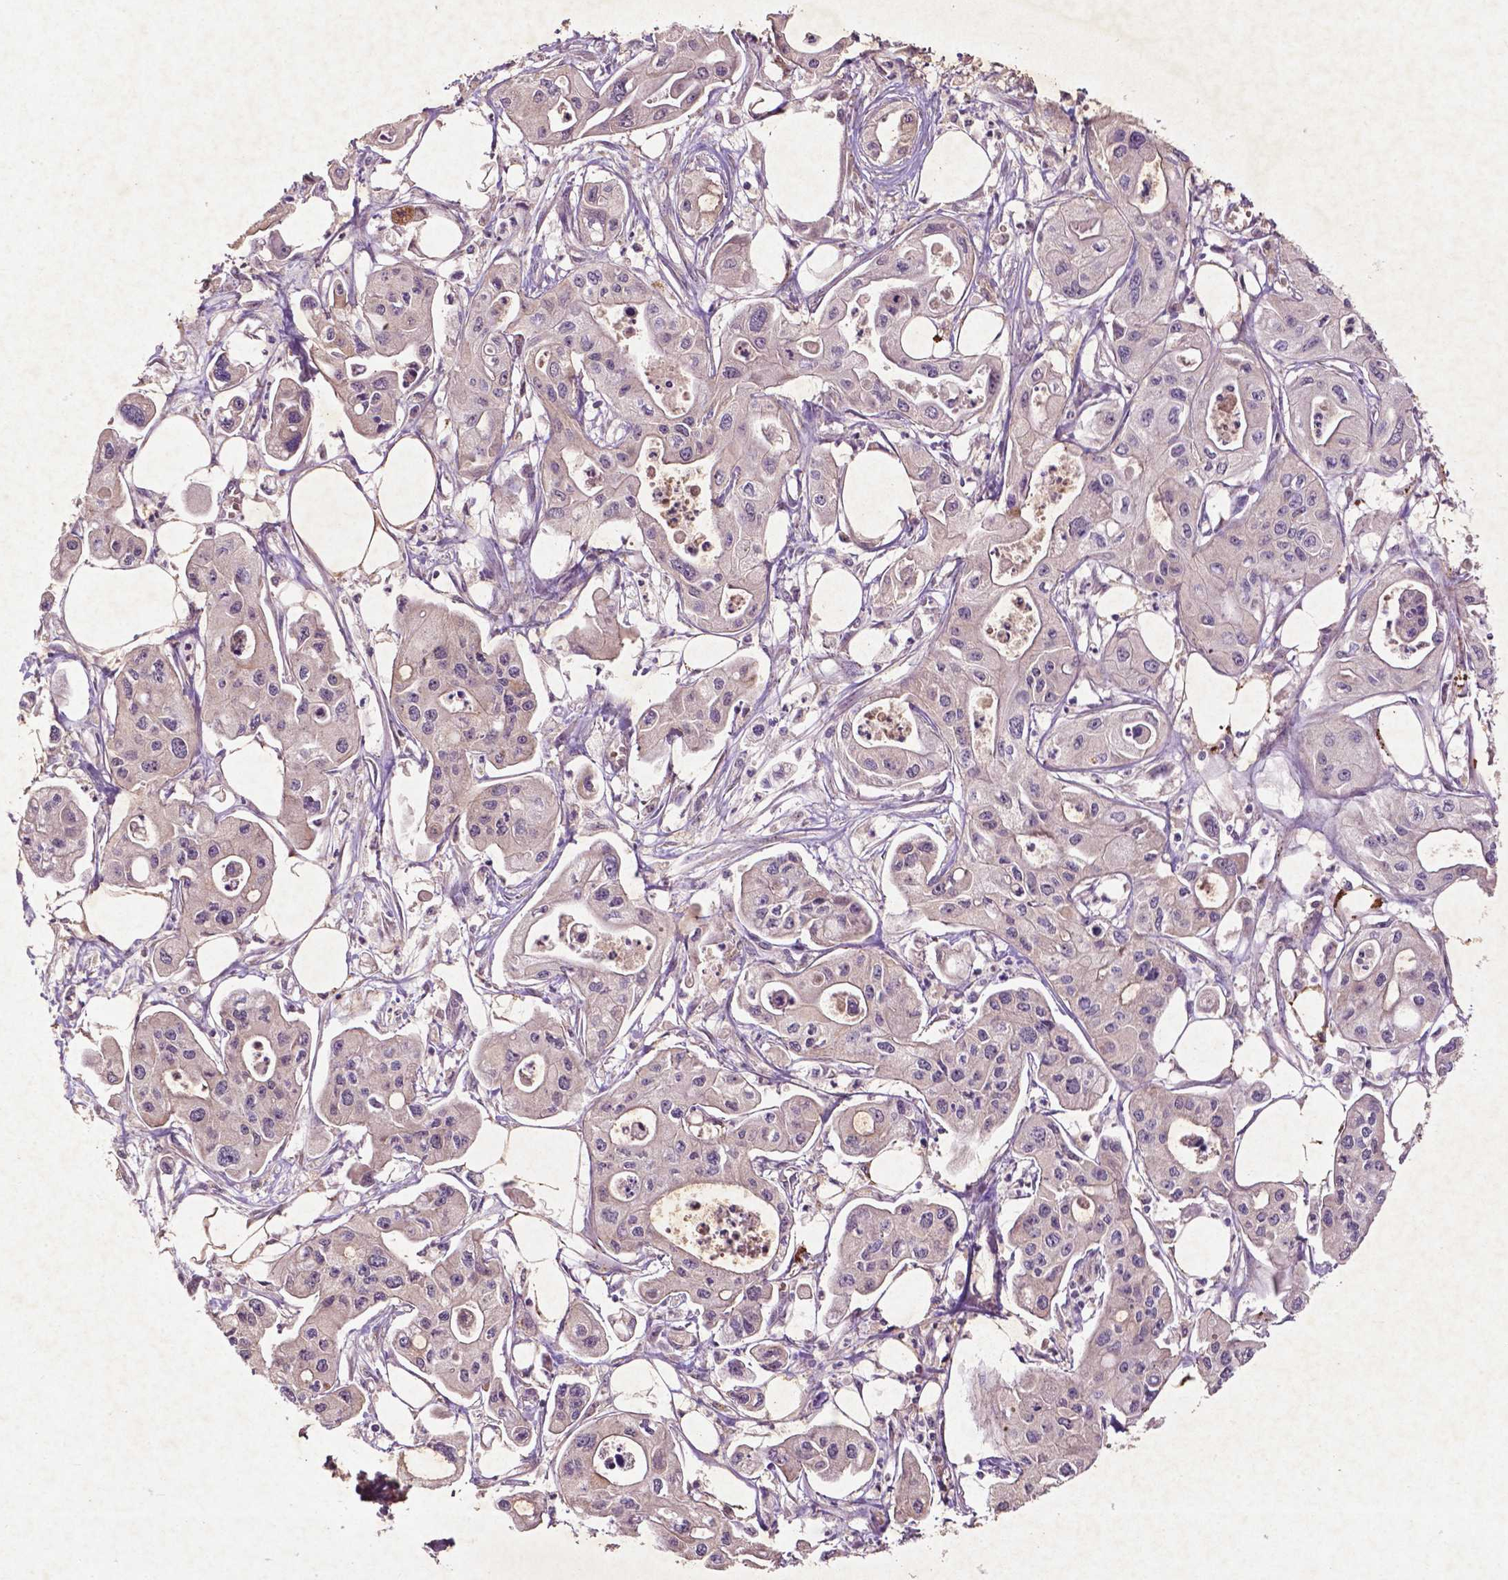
{"staining": {"intensity": "negative", "quantity": "none", "location": "none"}, "tissue": "pancreatic cancer", "cell_type": "Tumor cells", "image_type": "cancer", "snomed": [{"axis": "morphology", "description": "Adenocarcinoma, NOS"}, {"axis": "topography", "description": "Pancreas"}], "caption": "IHC histopathology image of neoplastic tissue: human pancreatic cancer (adenocarcinoma) stained with DAB (3,3'-diaminobenzidine) shows no significant protein expression in tumor cells.", "gene": "COQ2", "patient": {"sex": "male", "age": 70}}